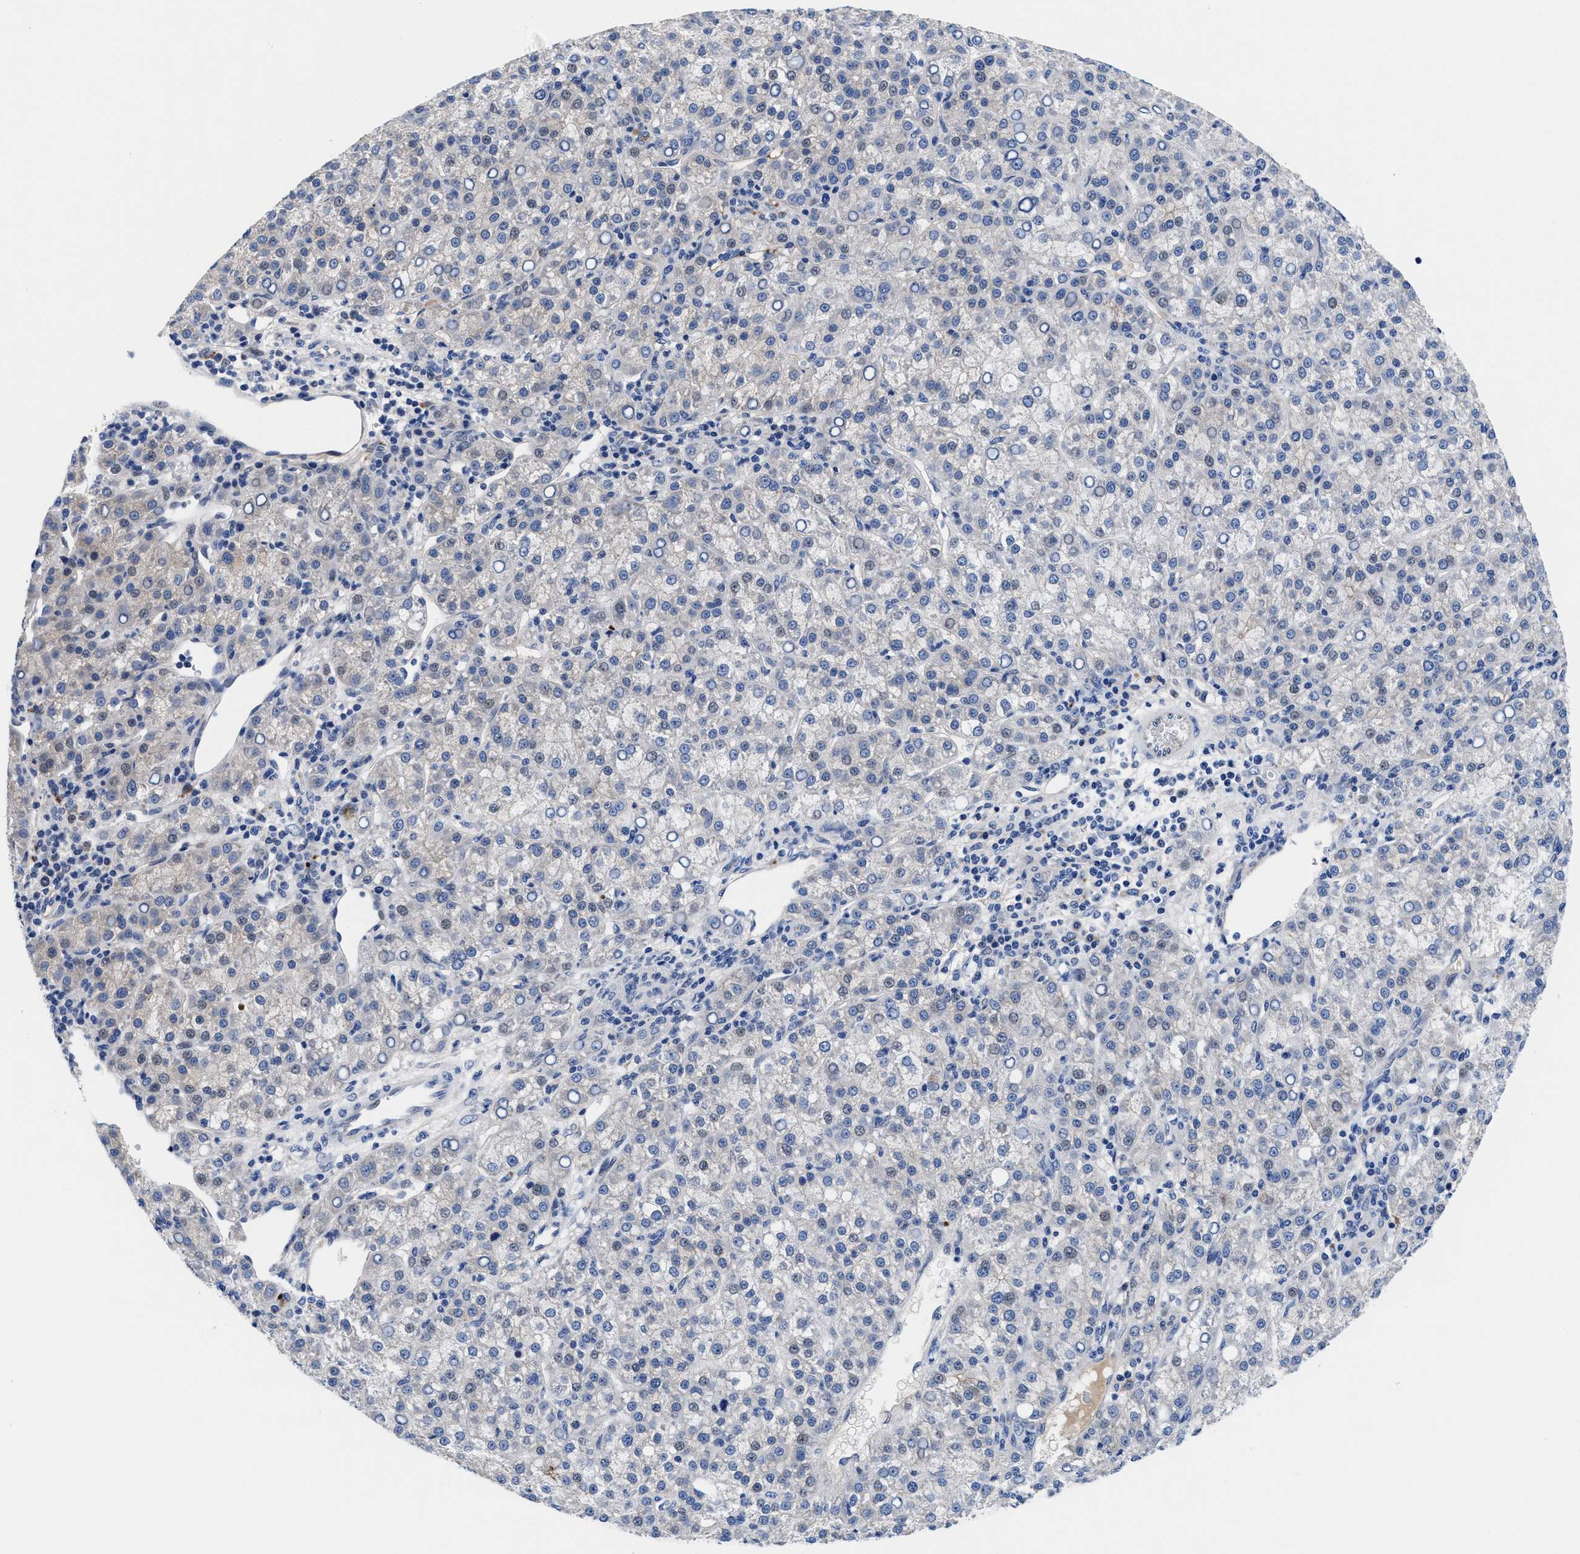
{"staining": {"intensity": "negative", "quantity": "none", "location": "none"}, "tissue": "liver cancer", "cell_type": "Tumor cells", "image_type": "cancer", "snomed": [{"axis": "morphology", "description": "Carcinoma, Hepatocellular, NOS"}, {"axis": "topography", "description": "Liver"}], "caption": "This is an IHC image of liver cancer. There is no positivity in tumor cells.", "gene": "DHRS13", "patient": {"sex": "female", "age": 58}}